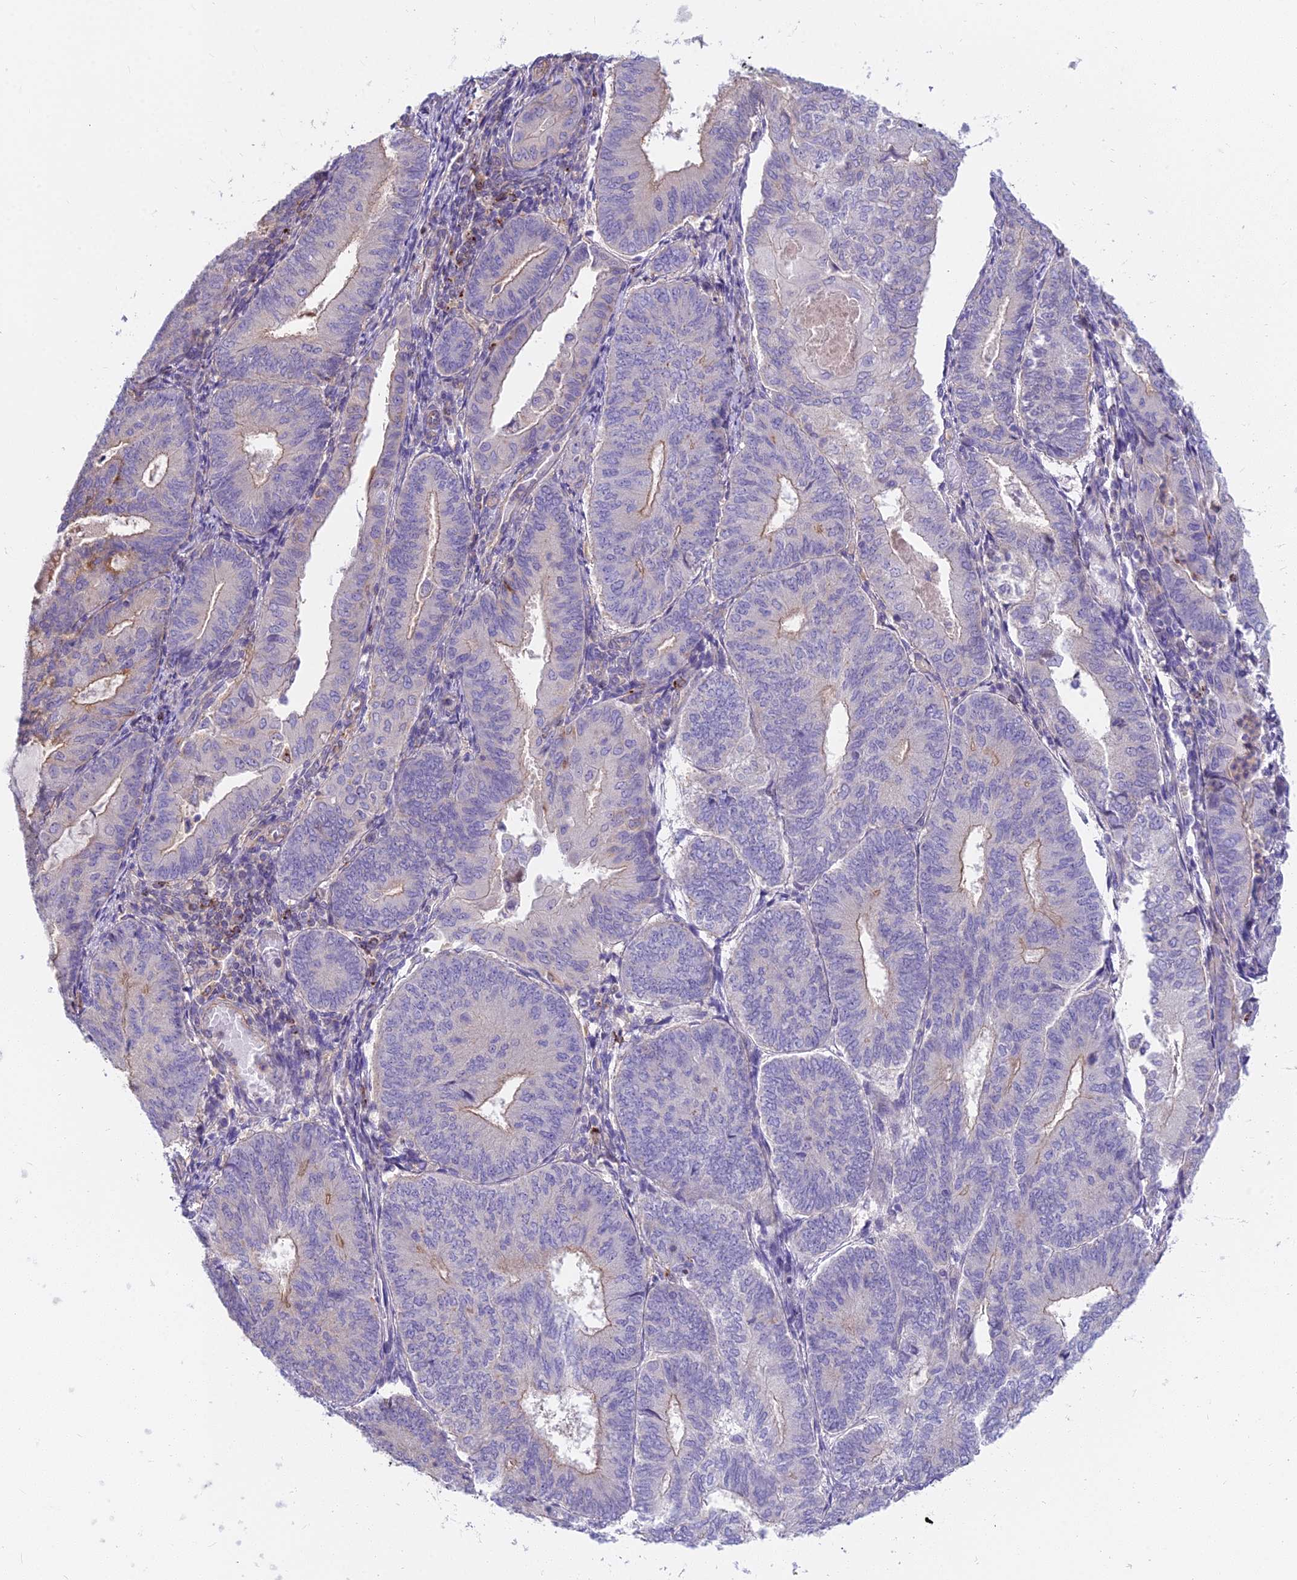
{"staining": {"intensity": "weak", "quantity": "<25%", "location": "cytoplasmic/membranous"}, "tissue": "endometrial cancer", "cell_type": "Tumor cells", "image_type": "cancer", "snomed": [{"axis": "morphology", "description": "Adenocarcinoma, NOS"}, {"axis": "topography", "description": "Endometrium"}], "caption": "The IHC histopathology image has no significant expression in tumor cells of endometrial adenocarcinoma tissue.", "gene": "HLA-DOA", "patient": {"sex": "female", "age": 81}}